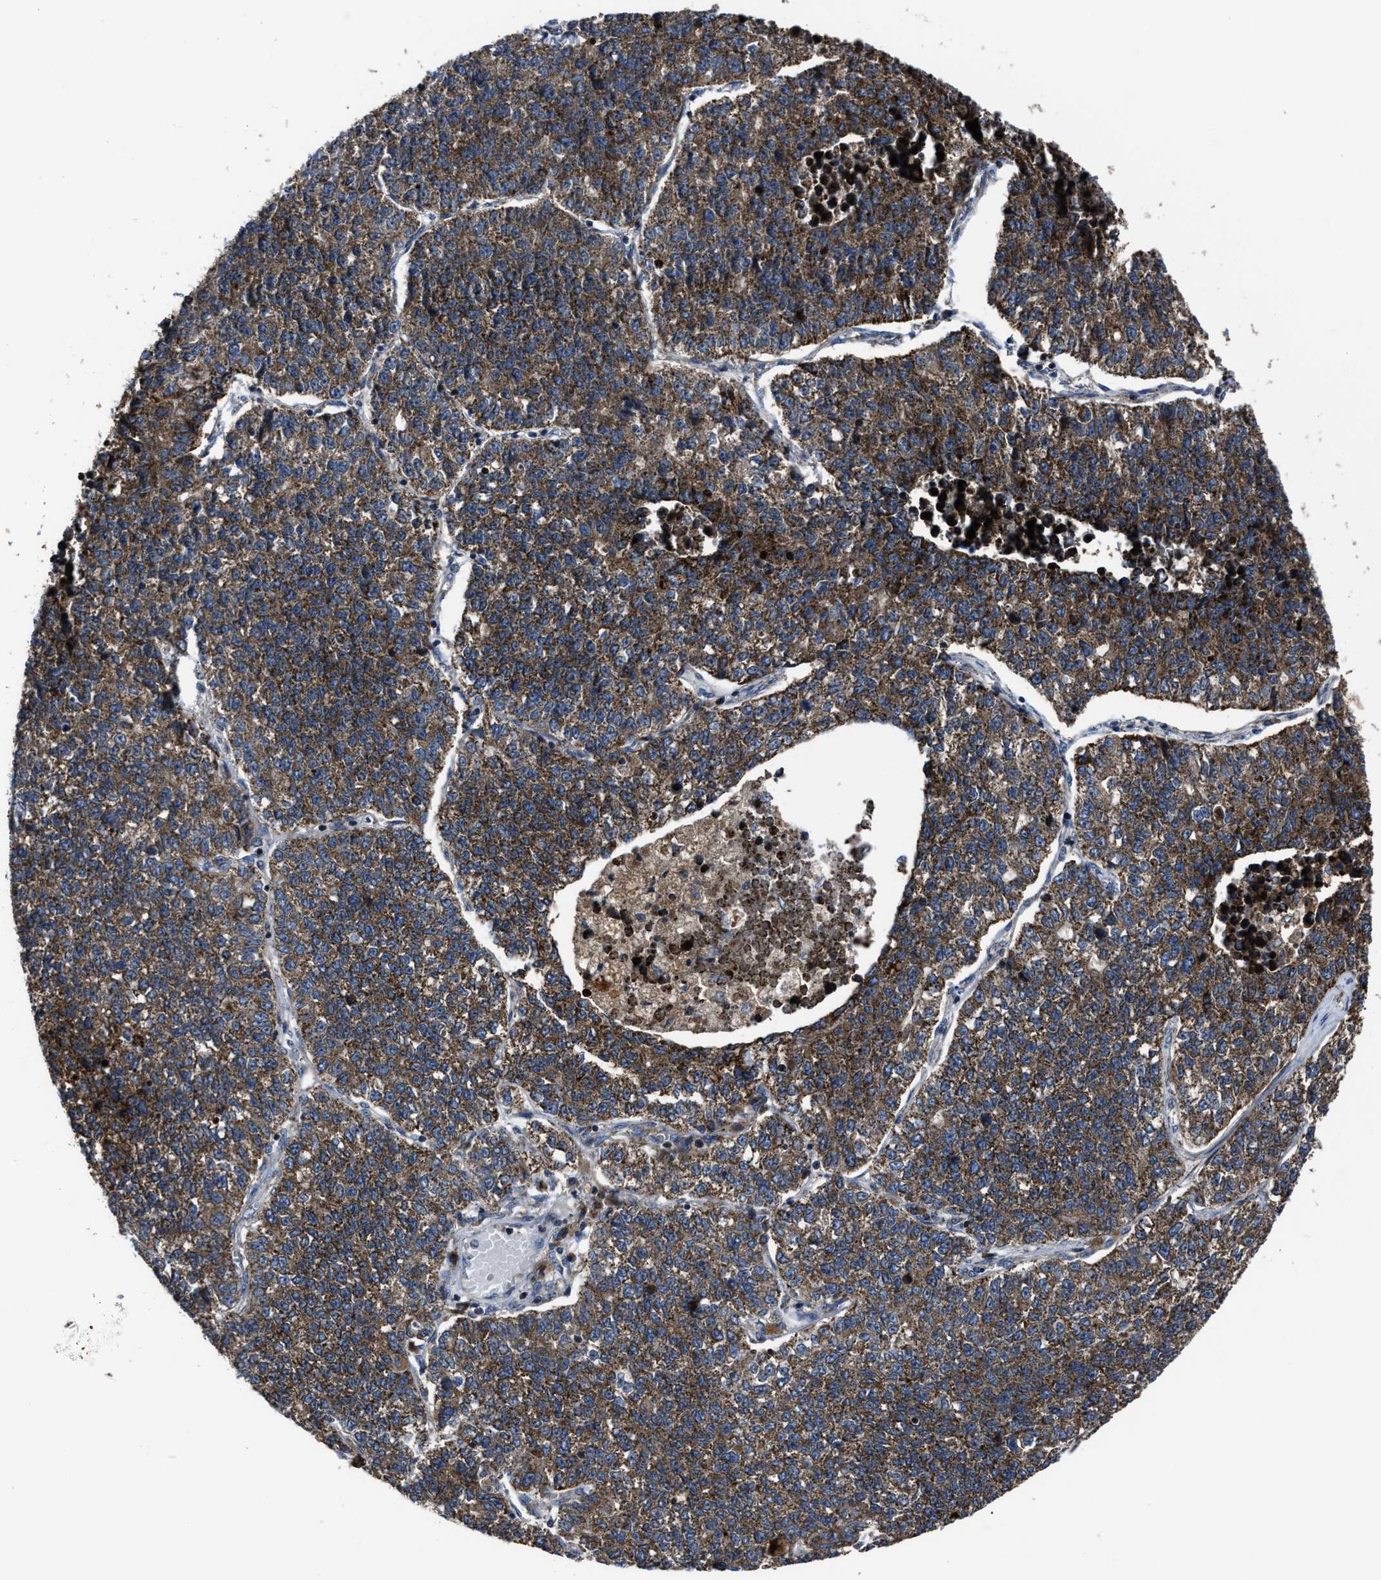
{"staining": {"intensity": "moderate", "quantity": ">75%", "location": "cytoplasmic/membranous"}, "tissue": "lung cancer", "cell_type": "Tumor cells", "image_type": "cancer", "snomed": [{"axis": "morphology", "description": "Adenocarcinoma, NOS"}, {"axis": "topography", "description": "Lung"}], "caption": "There is medium levels of moderate cytoplasmic/membranous positivity in tumor cells of adenocarcinoma (lung), as demonstrated by immunohistochemical staining (brown color).", "gene": "PASK", "patient": {"sex": "male", "age": 49}}